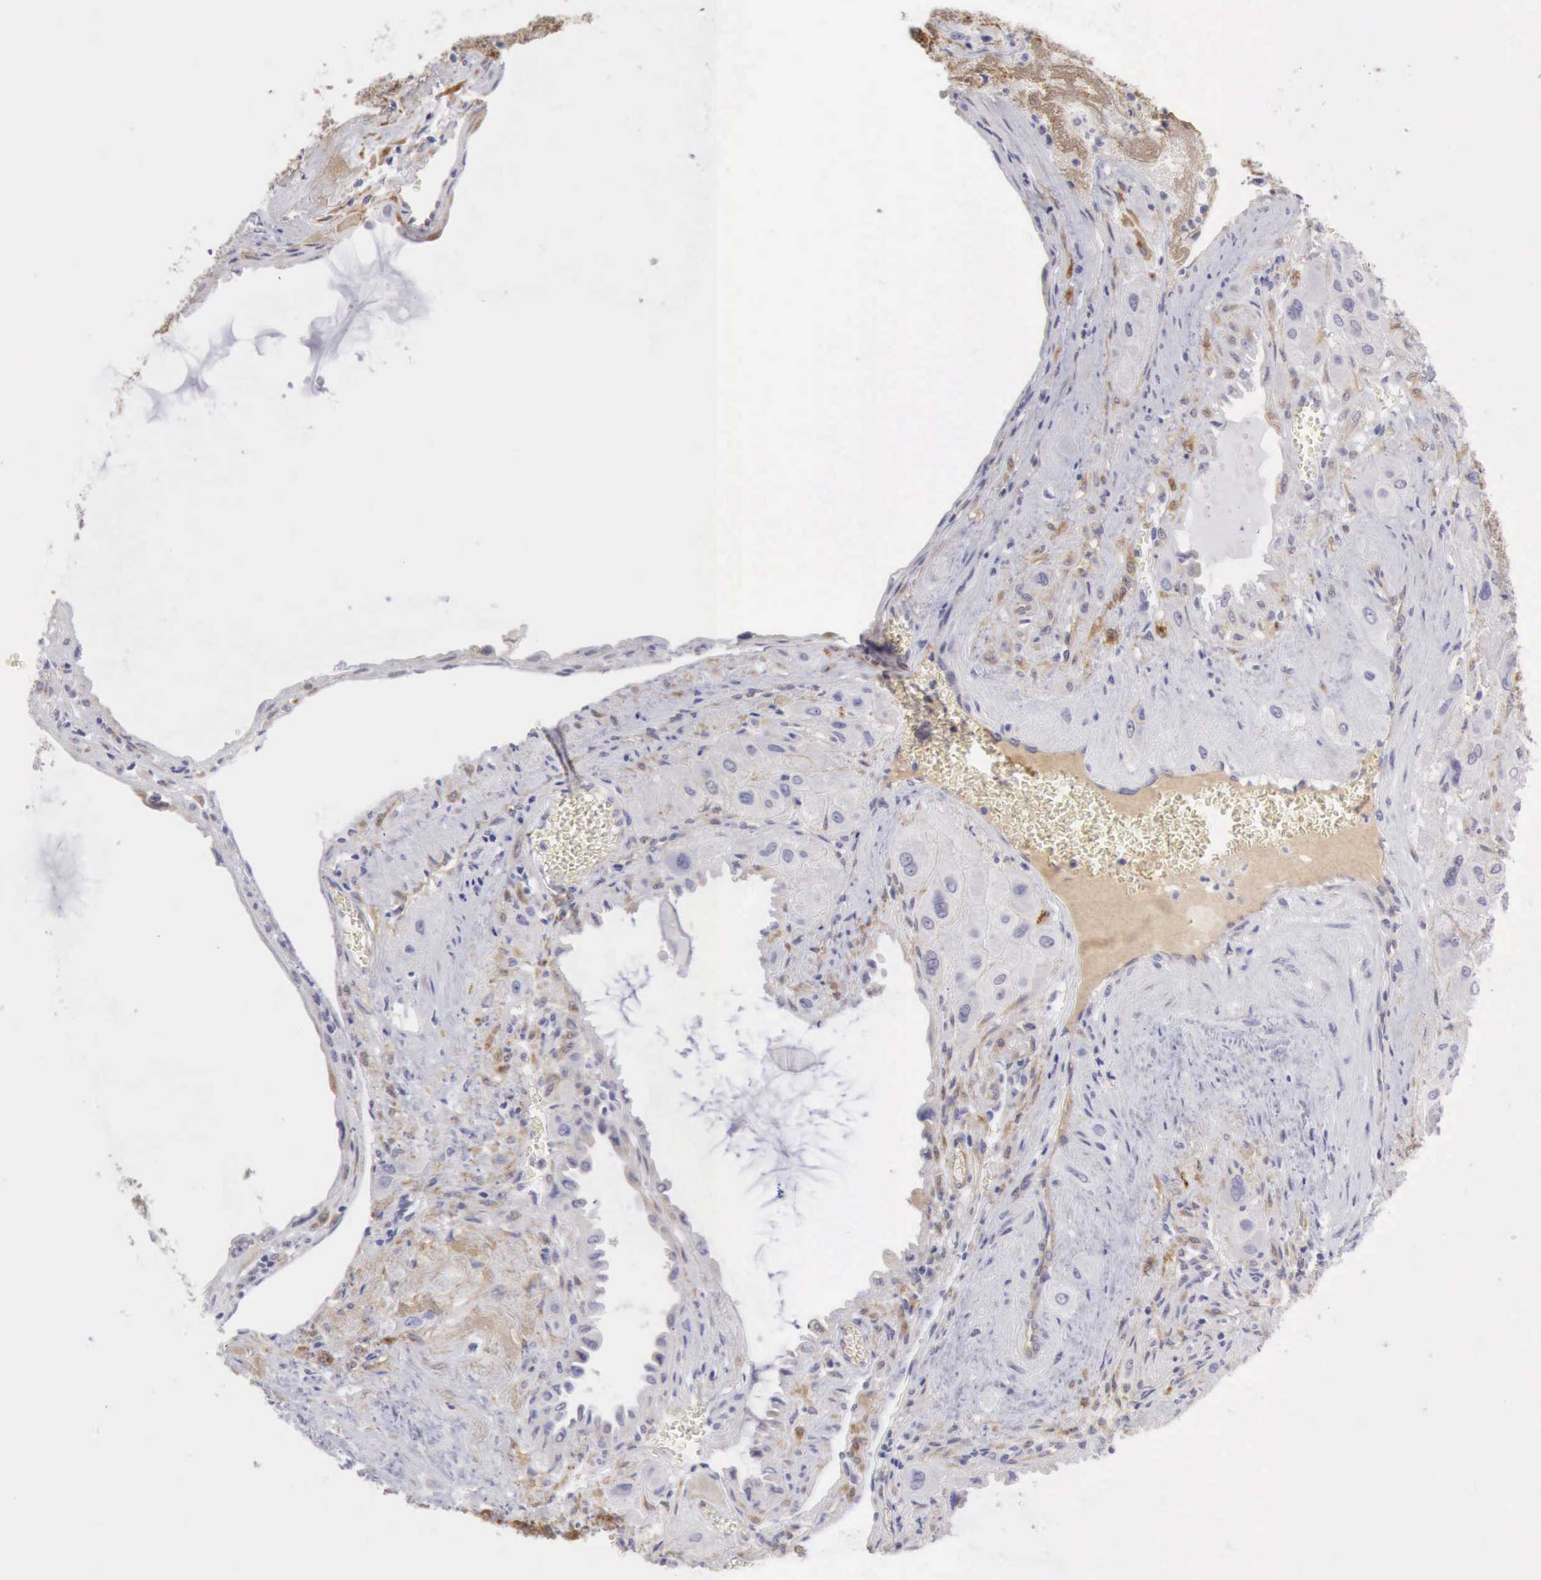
{"staining": {"intensity": "moderate", "quantity": "25%-75%", "location": "cytoplasmic/membranous"}, "tissue": "cervical cancer", "cell_type": "Tumor cells", "image_type": "cancer", "snomed": [{"axis": "morphology", "description": "Squamous cell carcinoma, NOS"}, {"axis": "topography", "description": "Cervix"}], "caption": "Cervical squamous cell carcinoma tissue shows moderate cytoplasmic/membranous expression in about 25%-75% of tumor cells", "gene": "TFRC", "patient": {"sex": "female", "age": 34}}